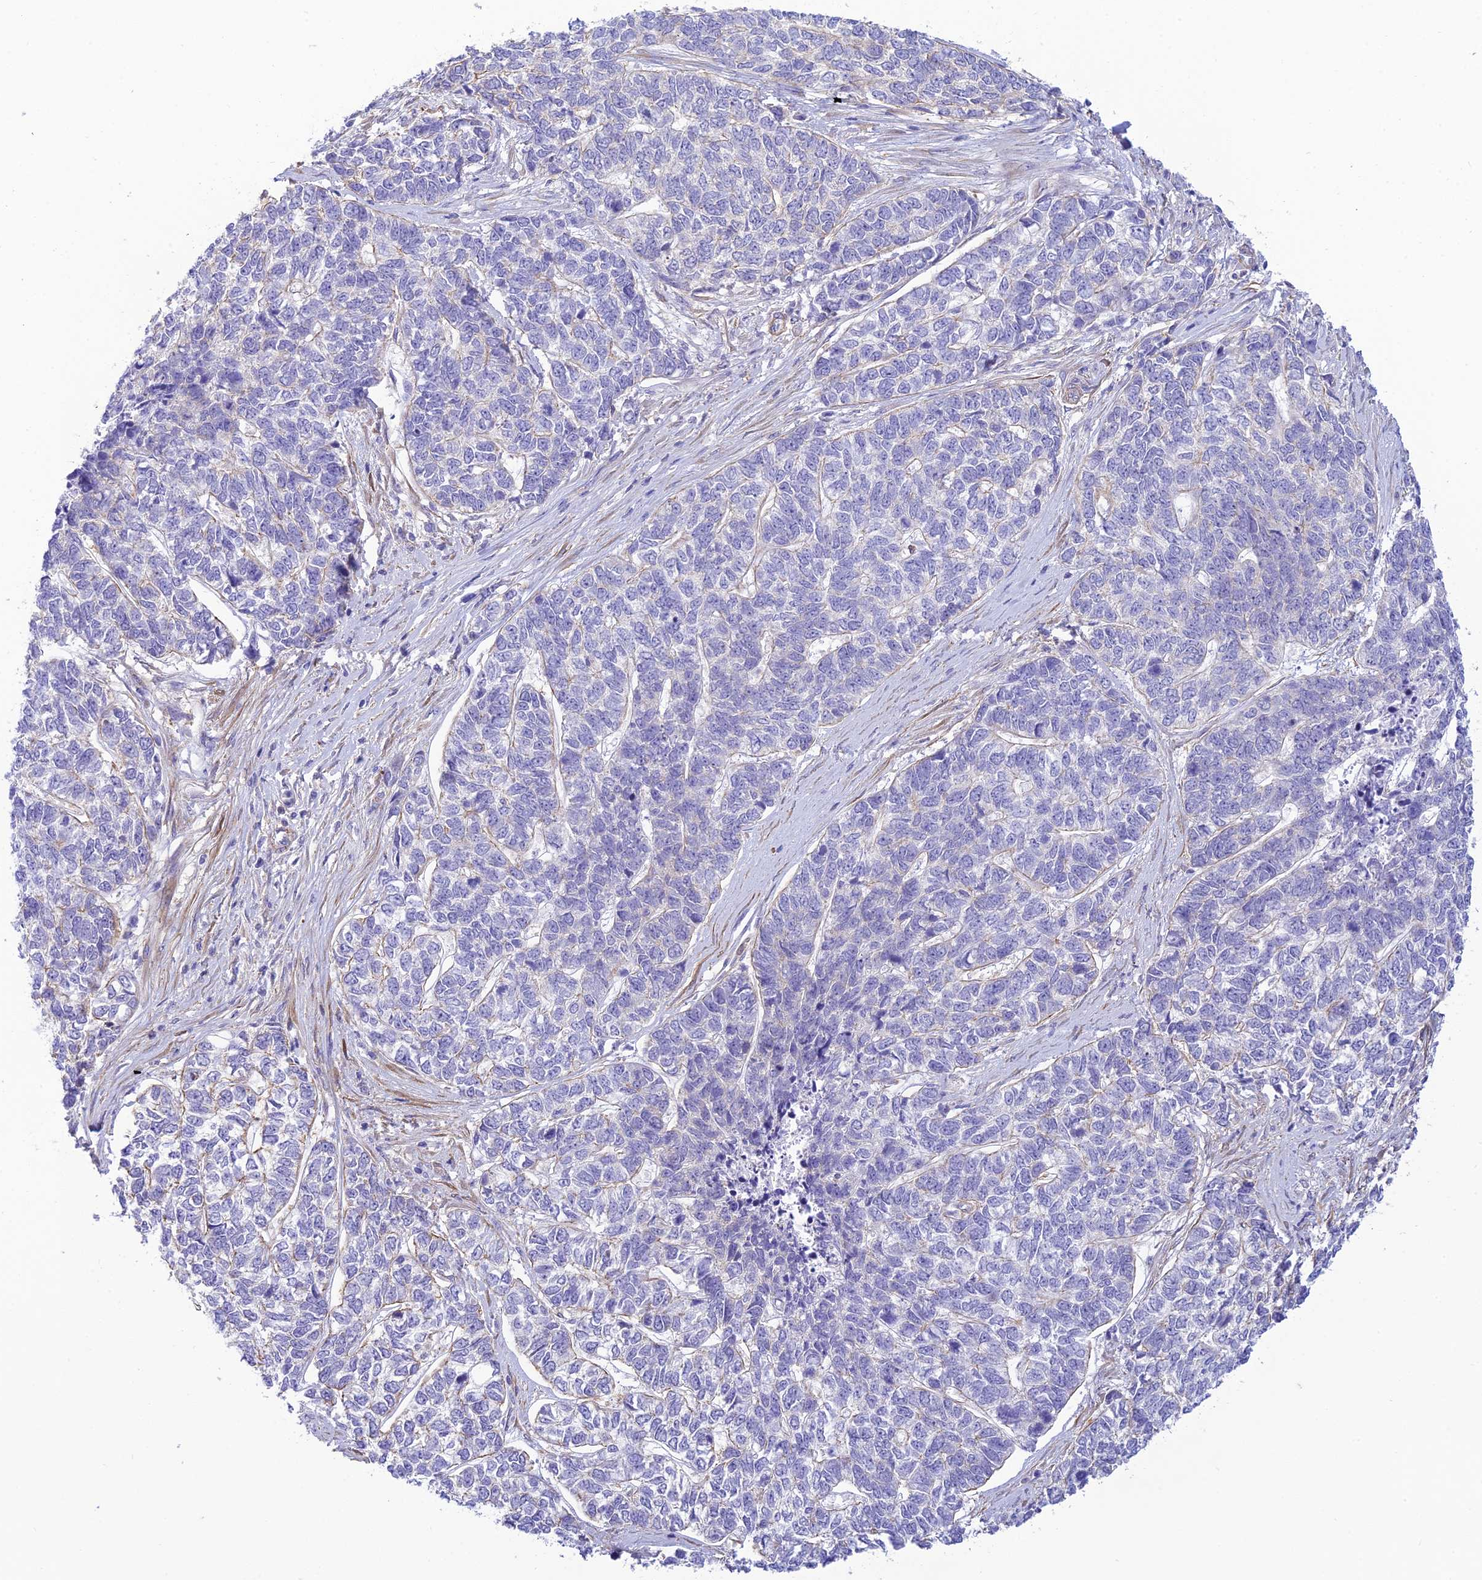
{"staining": {"intensity": "negative", "quantity": "none", "location": "none"}, "tissue": "skin cancer", "cell_type": "Tumor cells", "image_type": "cancer", "snomed": [{"axis": "morphology", "description": "Basal cell carcinoma"}, {"axis": "topography", "description": "Skin"}], "caption": "The immunohistochemistry (IHC) image has no significant positivity in tumor cells of skin basal cell carcinoma tissue.", "gene": "FBXW4", "patient": {"sex": "female", "age": 65}}